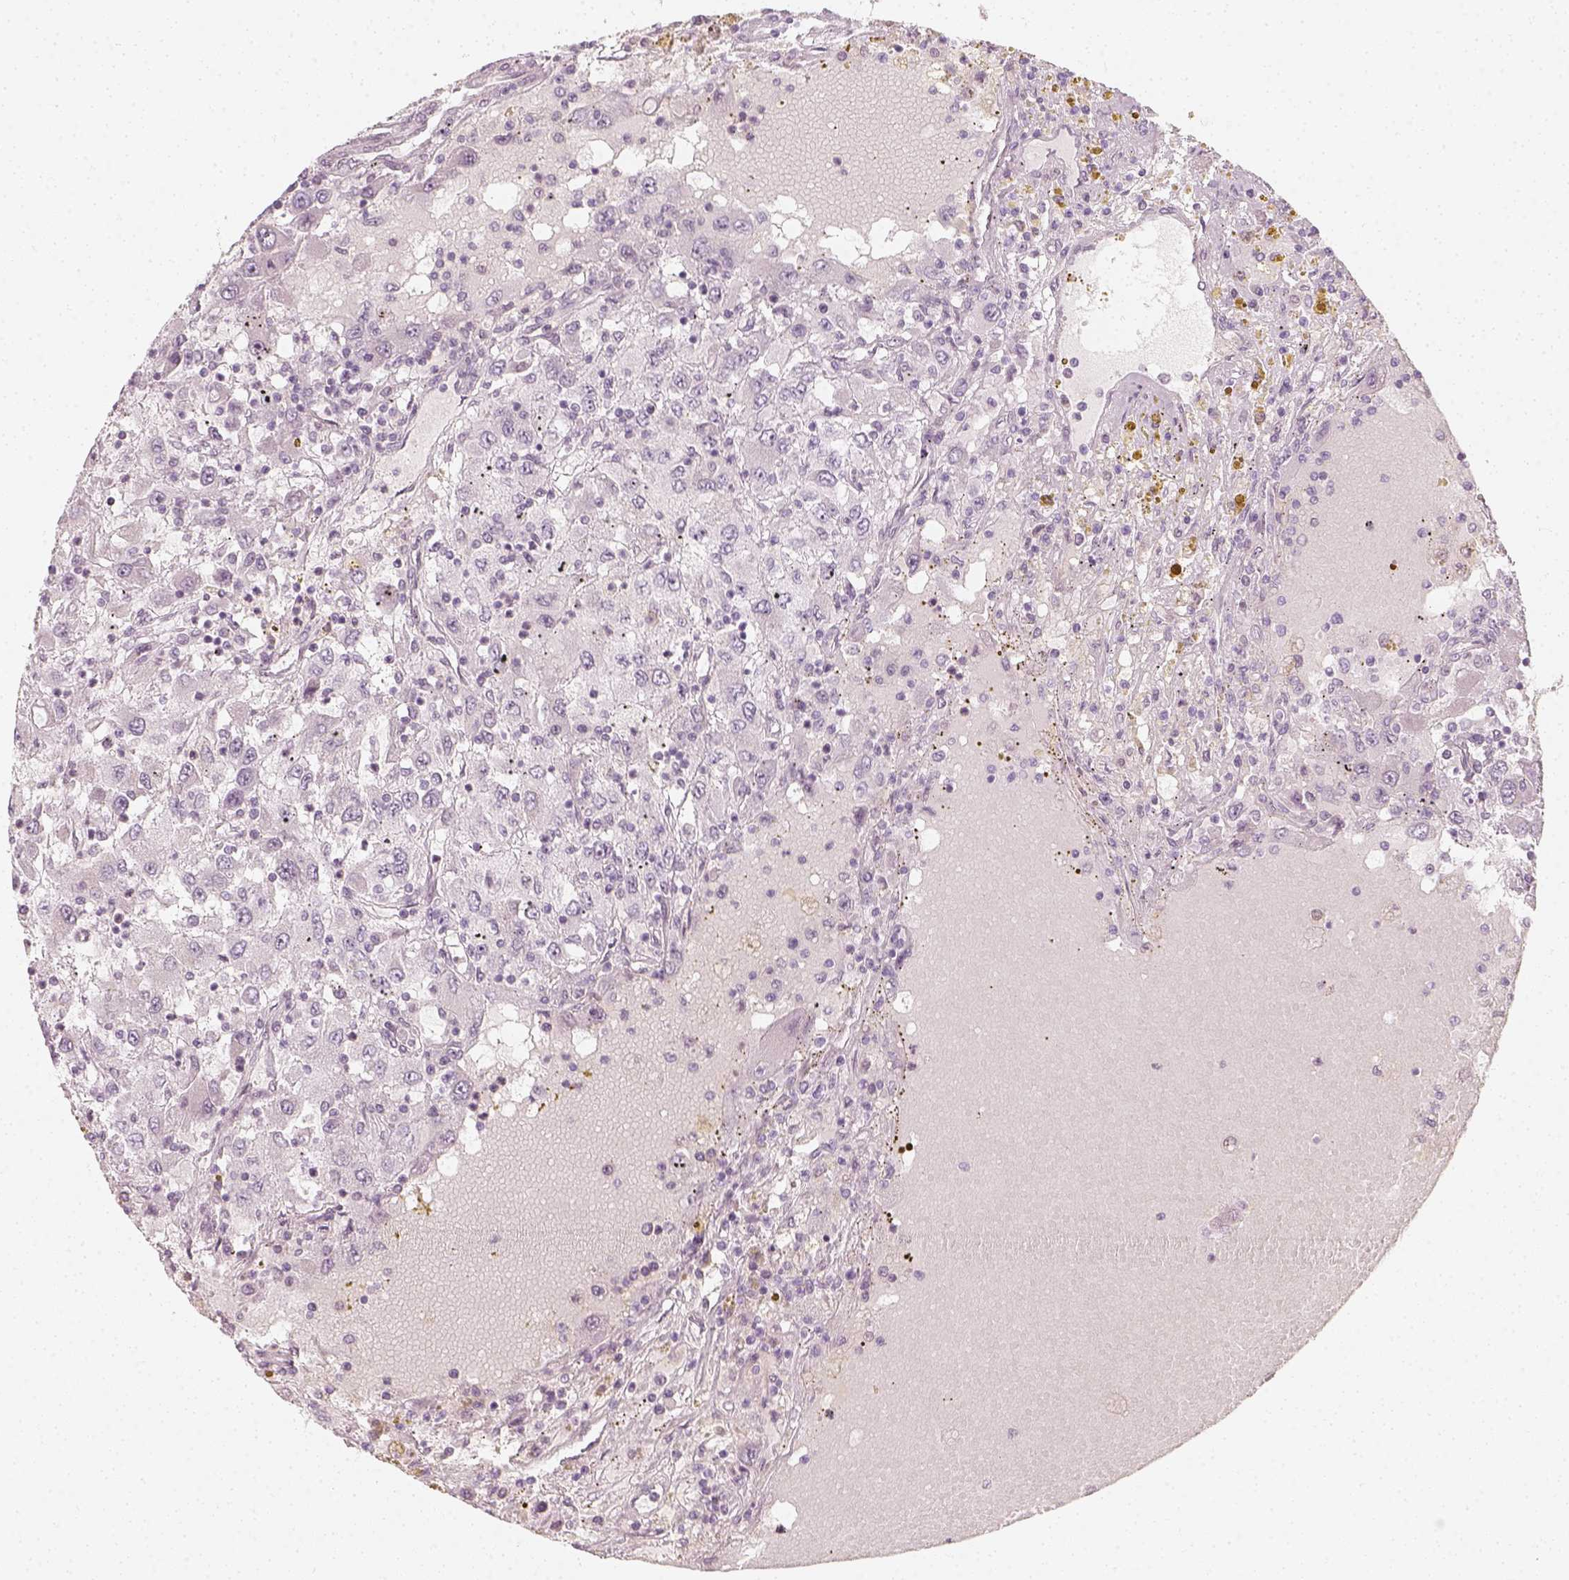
{"staining": {"intensity": "negative", "quantity": "none", "location": "none"}, "tissue": "renal cancer", "cell_type": "Tumor cells", "image_type": "cancer", "snomed": [{"axis": "morphology", "description": "Adenocarcinoma, NOS"}, {"axis": "topography", "description": "Kidney"}], "caption": "This is a image of IHC staining of renal cancer, which shows no positivity in tumor cells.", "gene": "KRTAP2-1", "patient": {"sex": "female", "age": 67}}